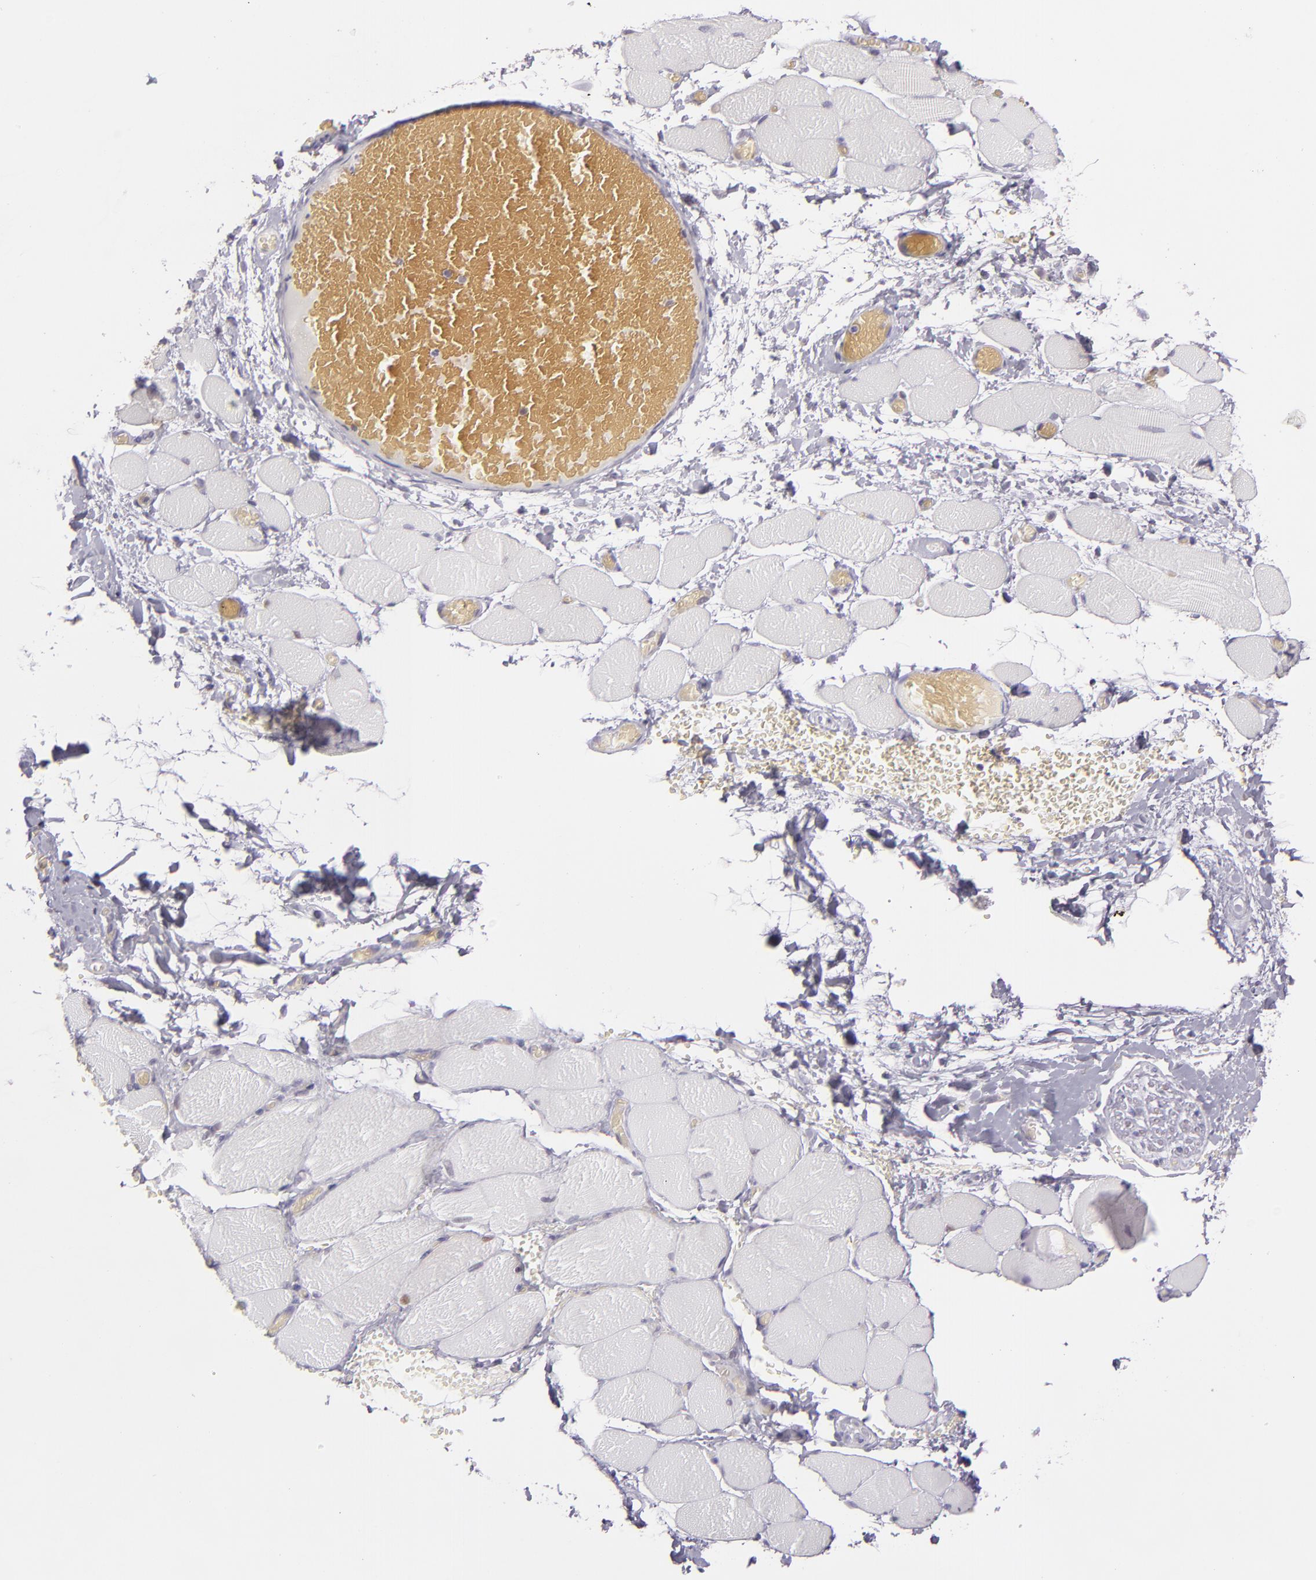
{"staining": {"intensity": "negative", "quantity": "none", "location": "none"}, "tissue": "skeletal muscle", "cell_type": "Myocytes", "image_type": "normal", "snomed": [{"axis": "morphology", "description": "Normal tissue, NOS"}, {"axis": "topography", "description": "Skeletal muscle"}, {"axis": "topography", "description": "Soft tissue"}], "caption": "Immunohistochemistry photomicrograph of unremarkable skeletal muscle stained for a protein (brown), which displays no staining in myocytes. The staining was performed using DAB to visualize the protein expression in brown, while the nuclei were stained in blue with hematoxylin (Magnification: 20x).", "gene": "HSPH1", "patient": {"sex": "female", "age": 58}}